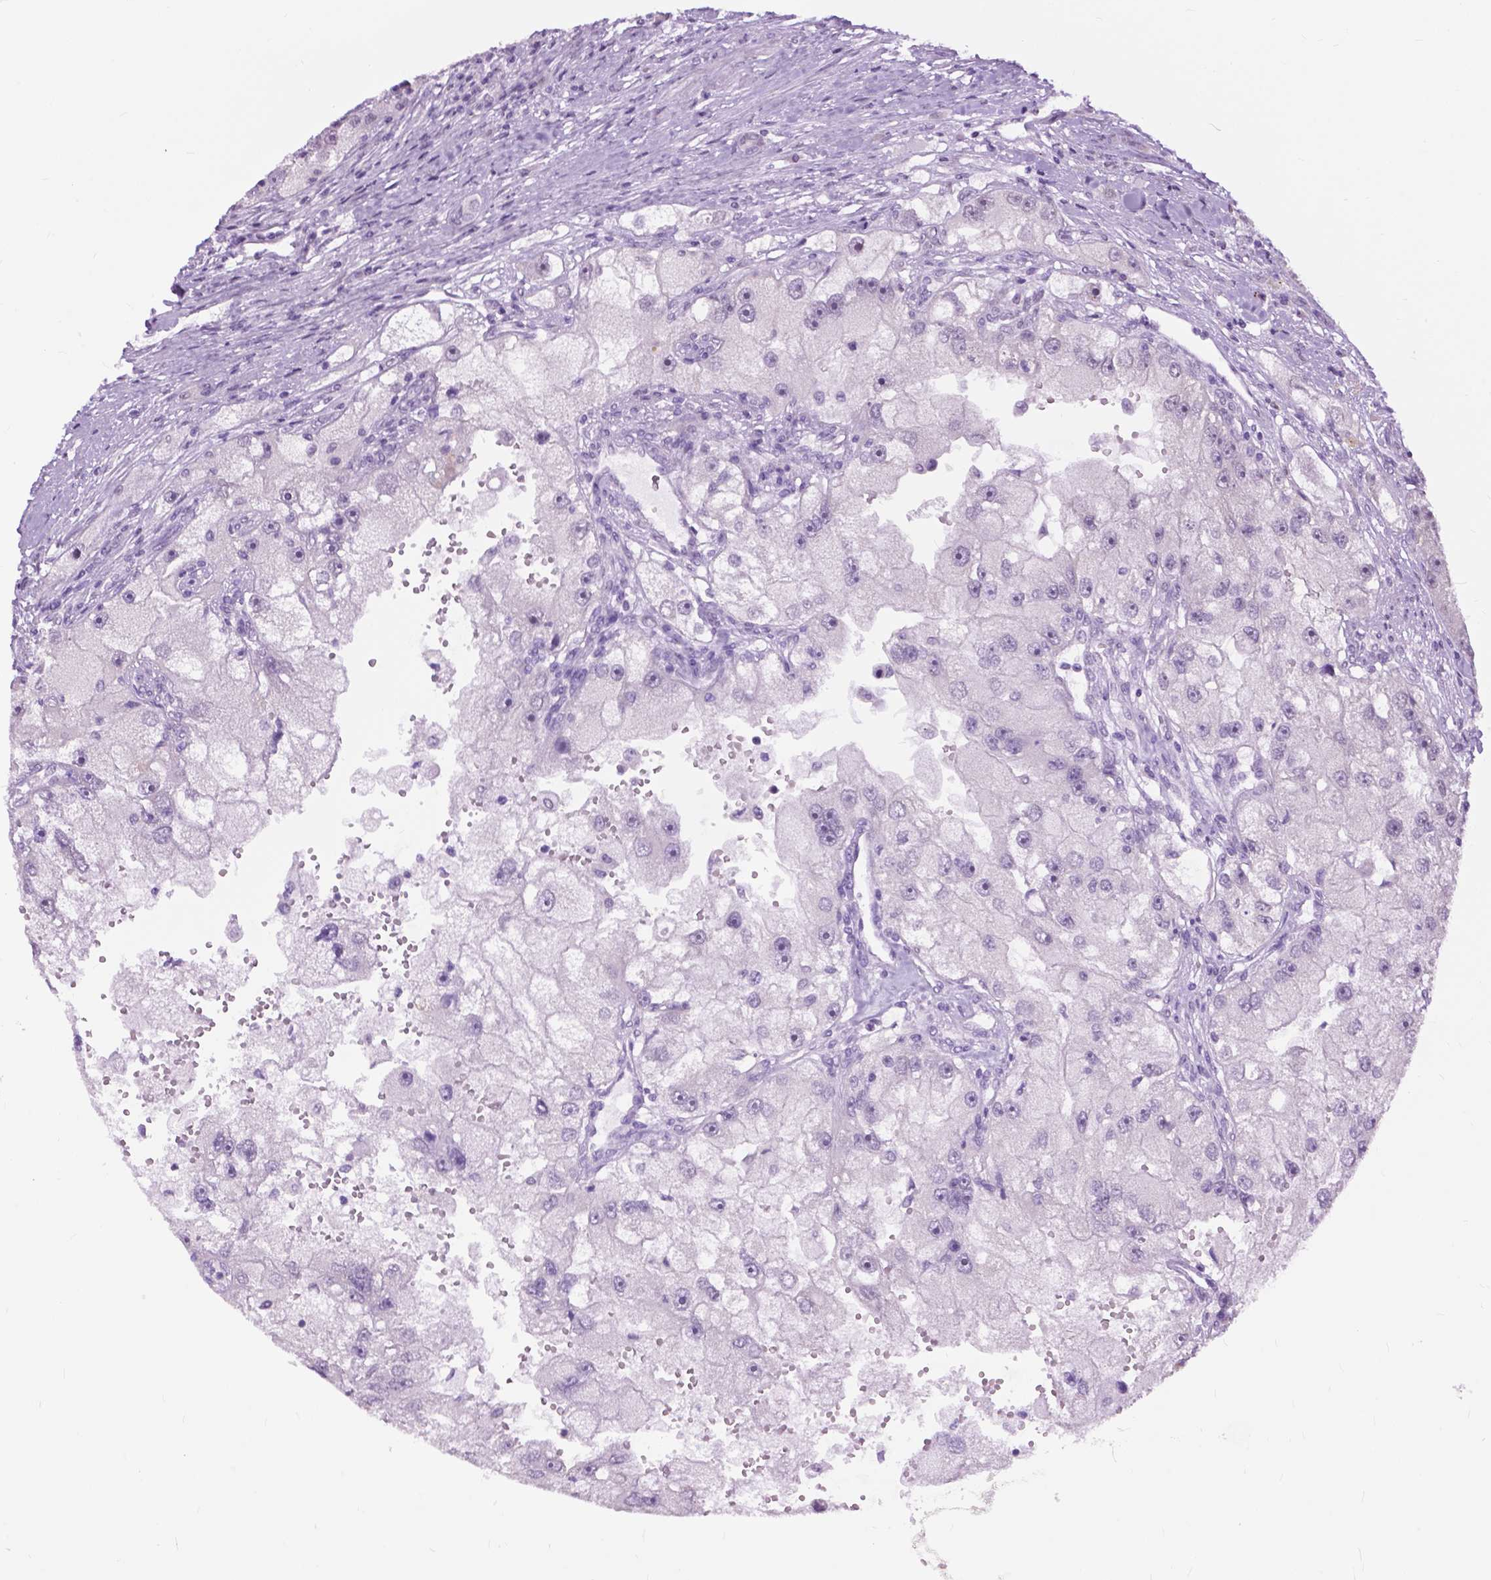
{"staining": {"intensity": "negative", "quantity": "none", "location": "none"}, "tissue": "renal cancer", "cell_type": "Tumor cells", "image_type": "cancer", "snomed": [{"axis": "morphology", "description": "Adenocarcinoma, NOS"}, {"axis": "topography", "description": "Kidney"}], "caption": "This is a photomicrograph of immunohistochemistry staining of renal adenocarcinoma, which shows no staining in tumor cells.", "gene": "GPR37L1", "patient": {"sex": "male", "age": 63}}